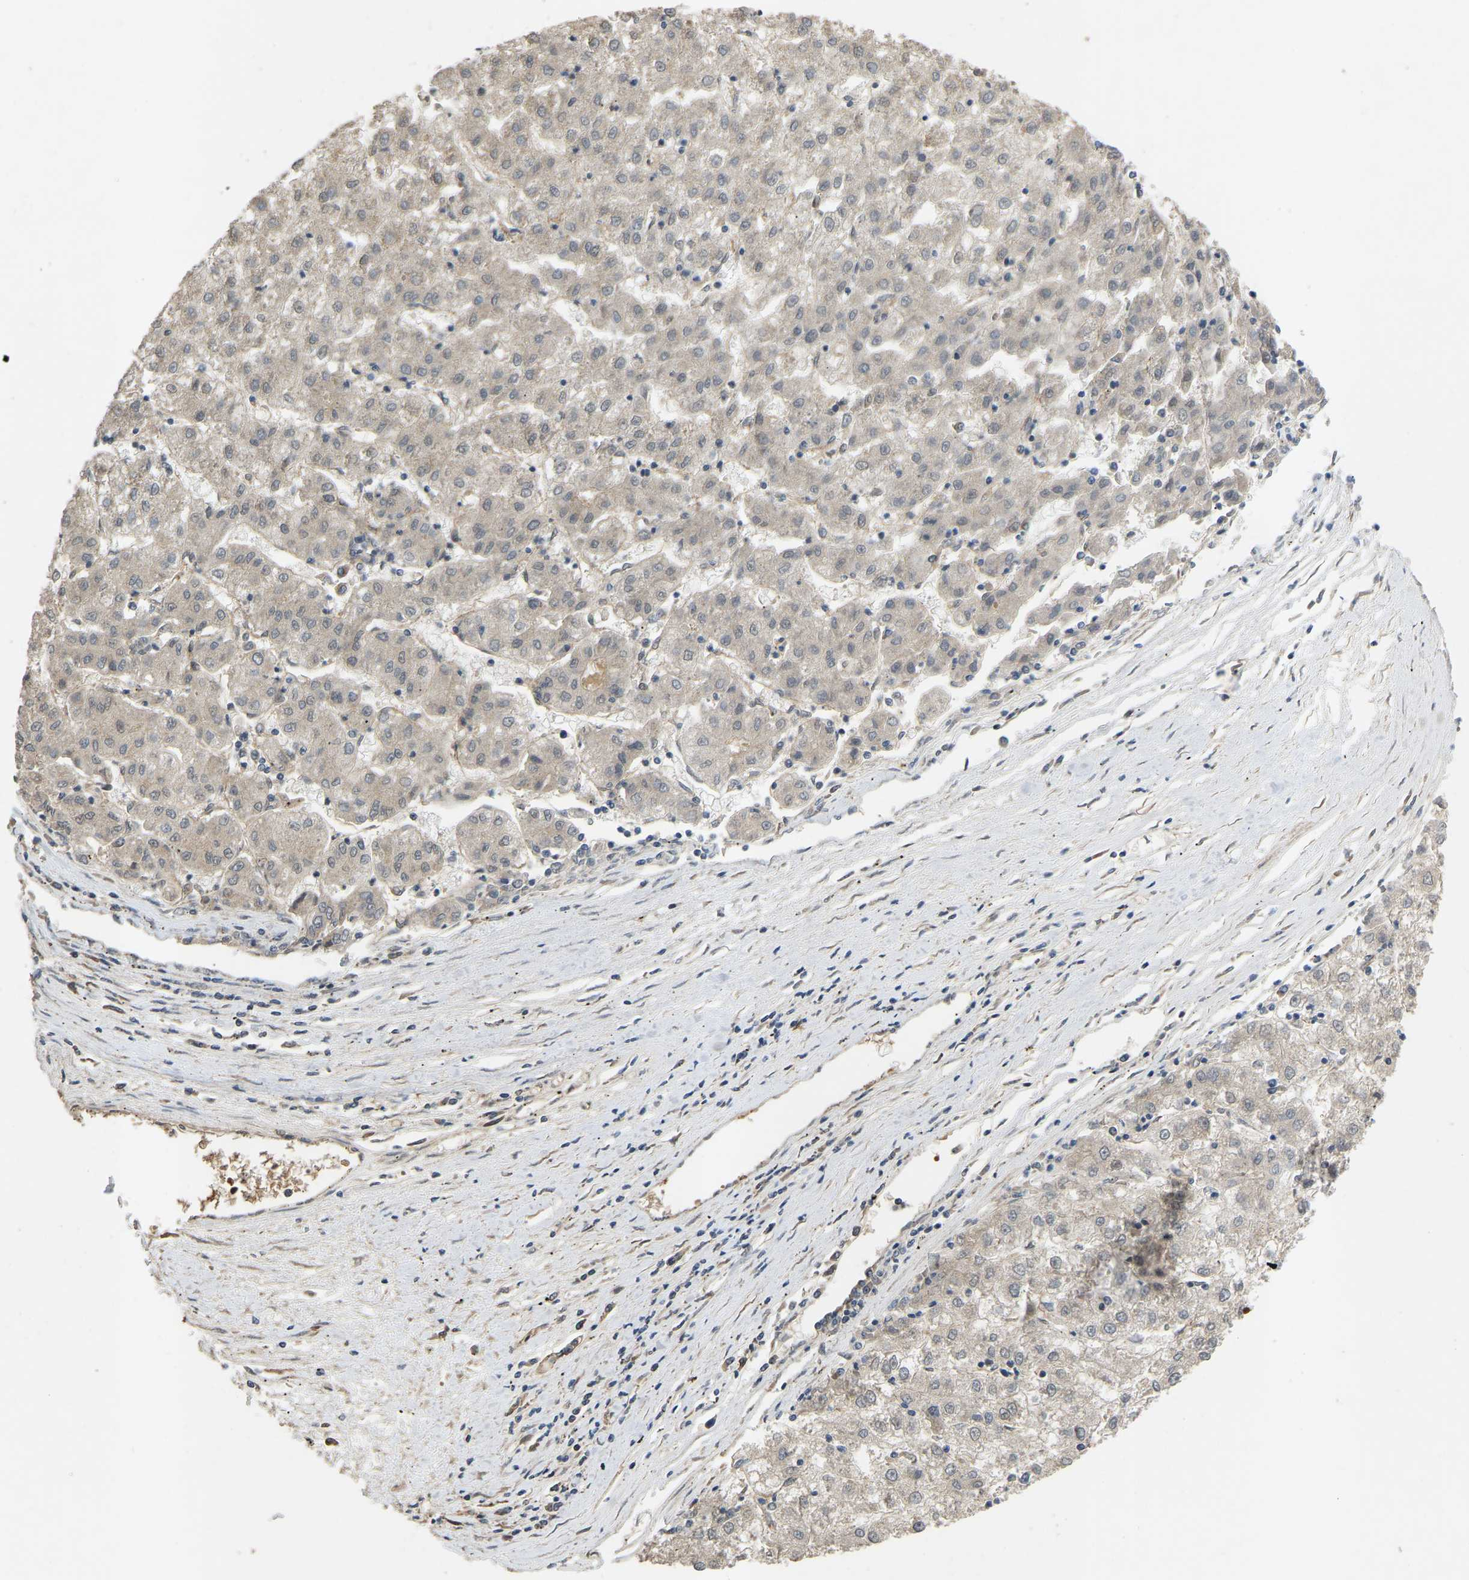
{"staining": {"intensity": "negative", "quantity": "none", "location": "none"}, "tissue": "liver cancer", "cell_type": "Tumor cells", "image_type": "cancer", "snomed": [{"axis": "morphology", "description": "Carcinoma, Hepatocellular, NOS"}, {"axis": "topography", "description": "Liver"}], "caption": "DAB immunohistochemical staining of liver hepatocellular carcinoma displays no significant staining in tumor cells. (DAB (3,3'-diaminobenzidine) IHC visualized using brightfield microscopy, high magnification).", "gene": "LIMK2", "patient": {"sex": "male", "age": 72}}